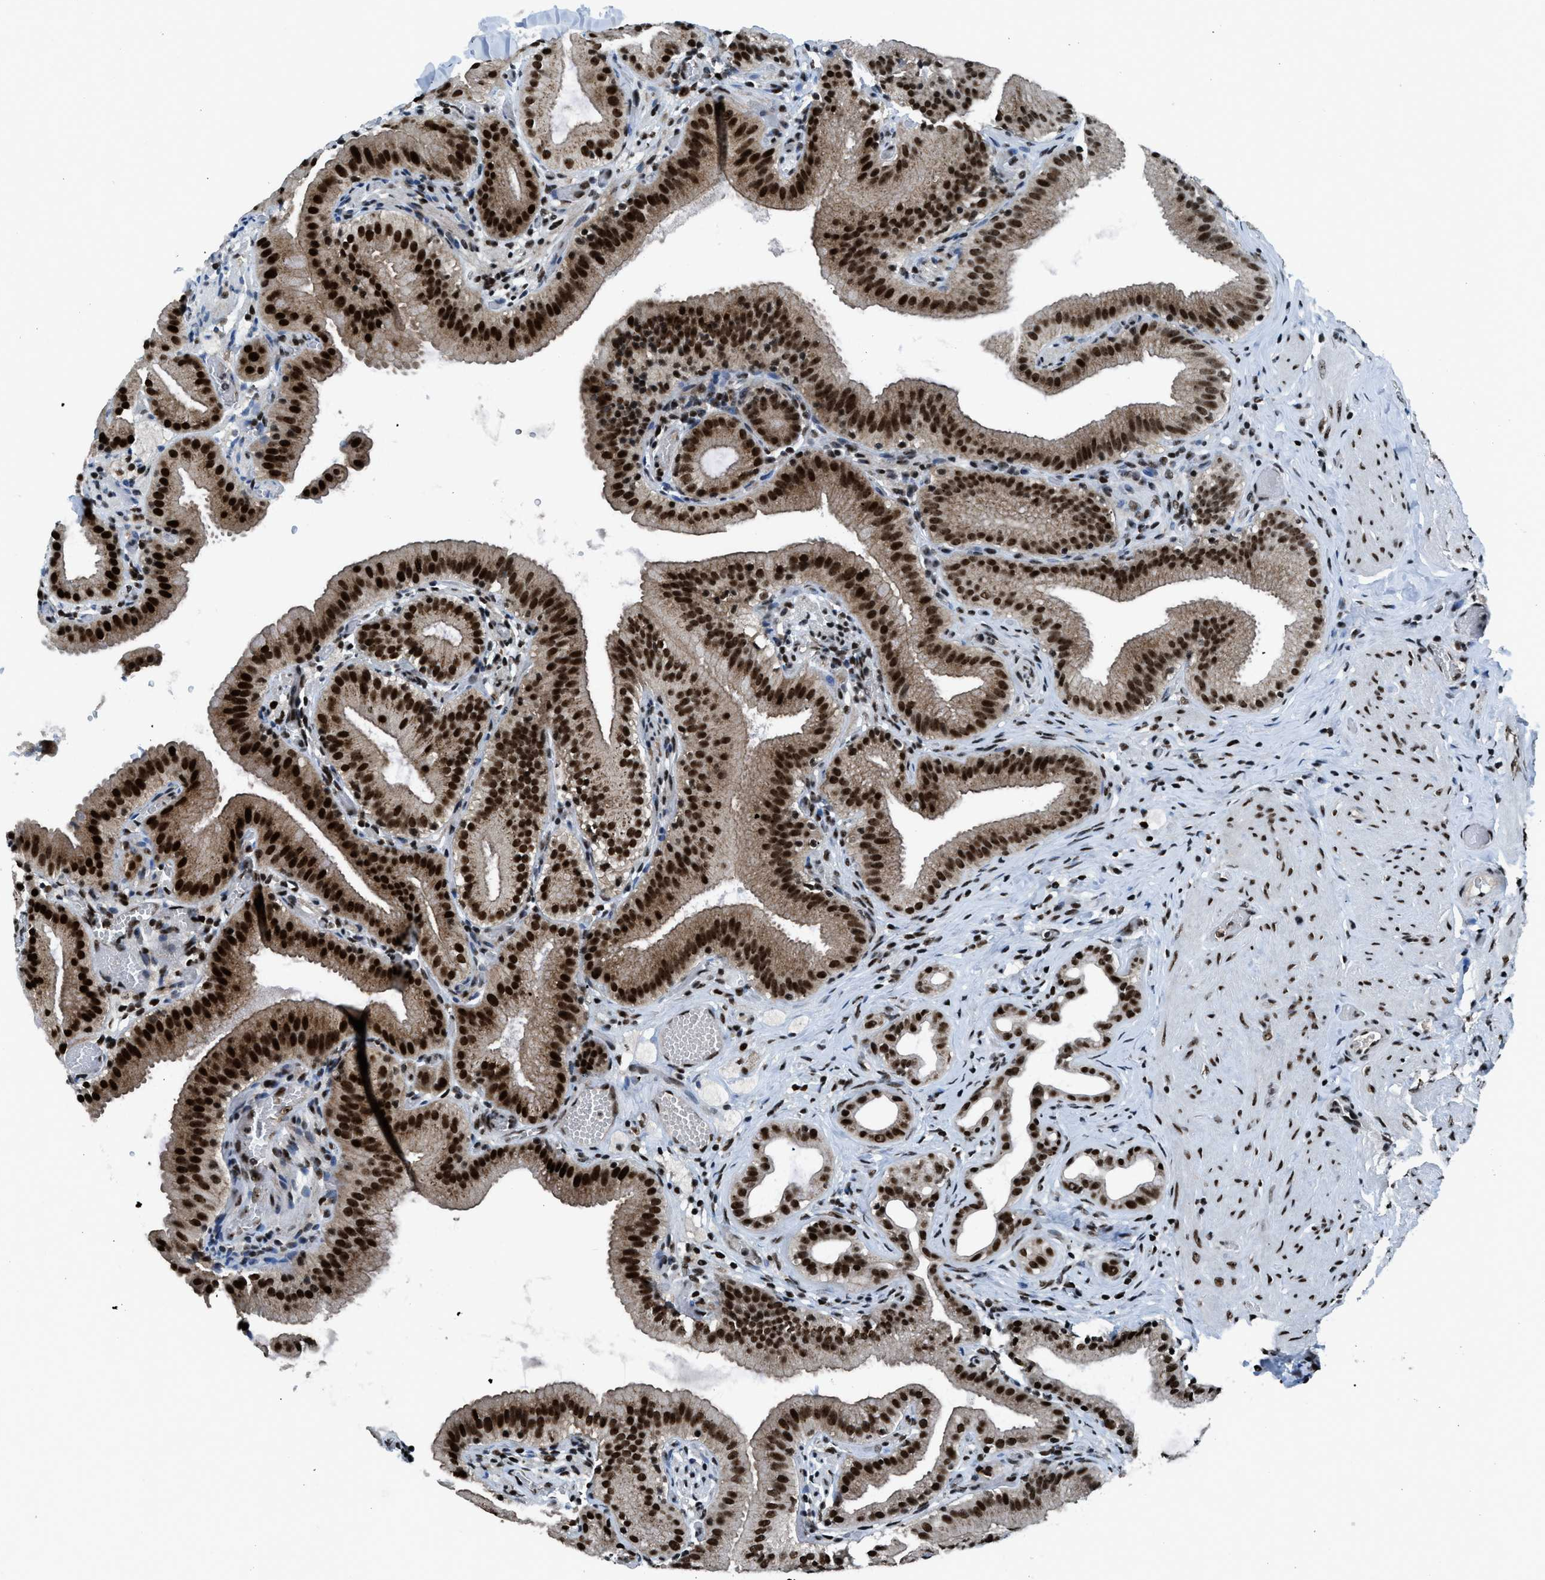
{"staining": {"intensity": "strong", "quantity": ">75%", "location": "cytoplasmic/membranous,nuclear"}, "tissue": "gallbladder", "cell_type": "Glandular cells", "image_type": "normal", "snomed": [{"axis": "morphology", "description": "Normal tissue, NOS"}, {"axis": "topography", "description": "Gallbladder"}], "caption": "DAB (3,3'-diaminobenzidine) immunohistochemical staining of unremarkable gallbladder exhibits strong cytoplasmic/membranous,nuclear protein positivity in about >75% of glandular cells.", "gene": "RAD51B", "patient": {"sex": "male", "age": 54}}